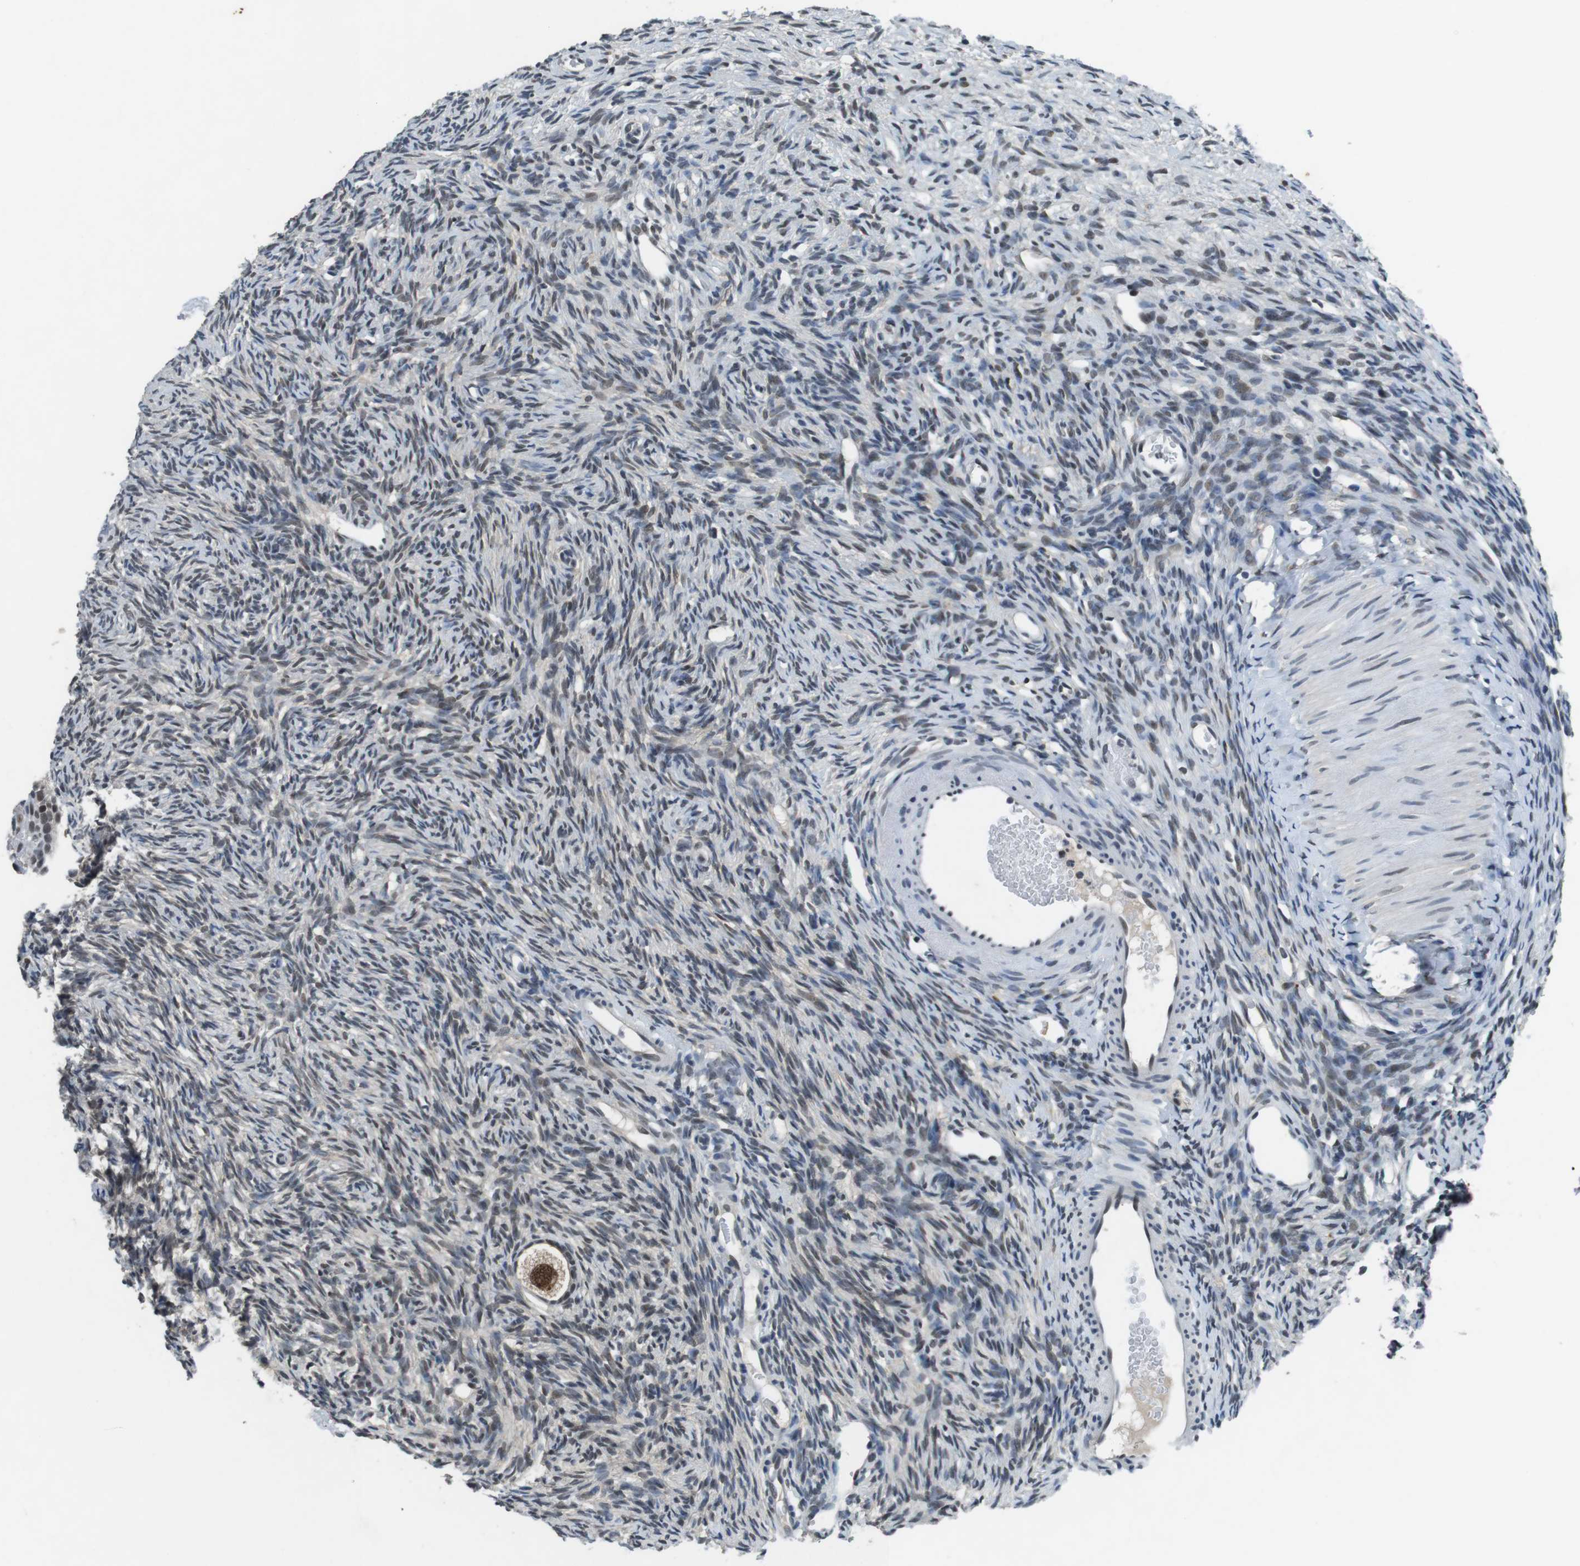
{"staining": {"intensity": "moderate", "quantity": ">75%", "location": "cytoplasmic/membranous,nuclear"}, "tissue": "ovary", "cell_type": "Follicle cells", "image_type": "normal", "snomed": [{"axis": "morphology", "description": "Normal tissue, NOS"}, {"axis": "topography", "description": "Ovary"}], "caption": "This is a photomicrograph of immunohistochemistry (IHC) staining of unremarkable ovary, which shows moderate positivity in the cytoplasmic/membranous,nuclear of follicle cells.", "gene": "USP7", "patient": {"sex": "female", "age": 33}}